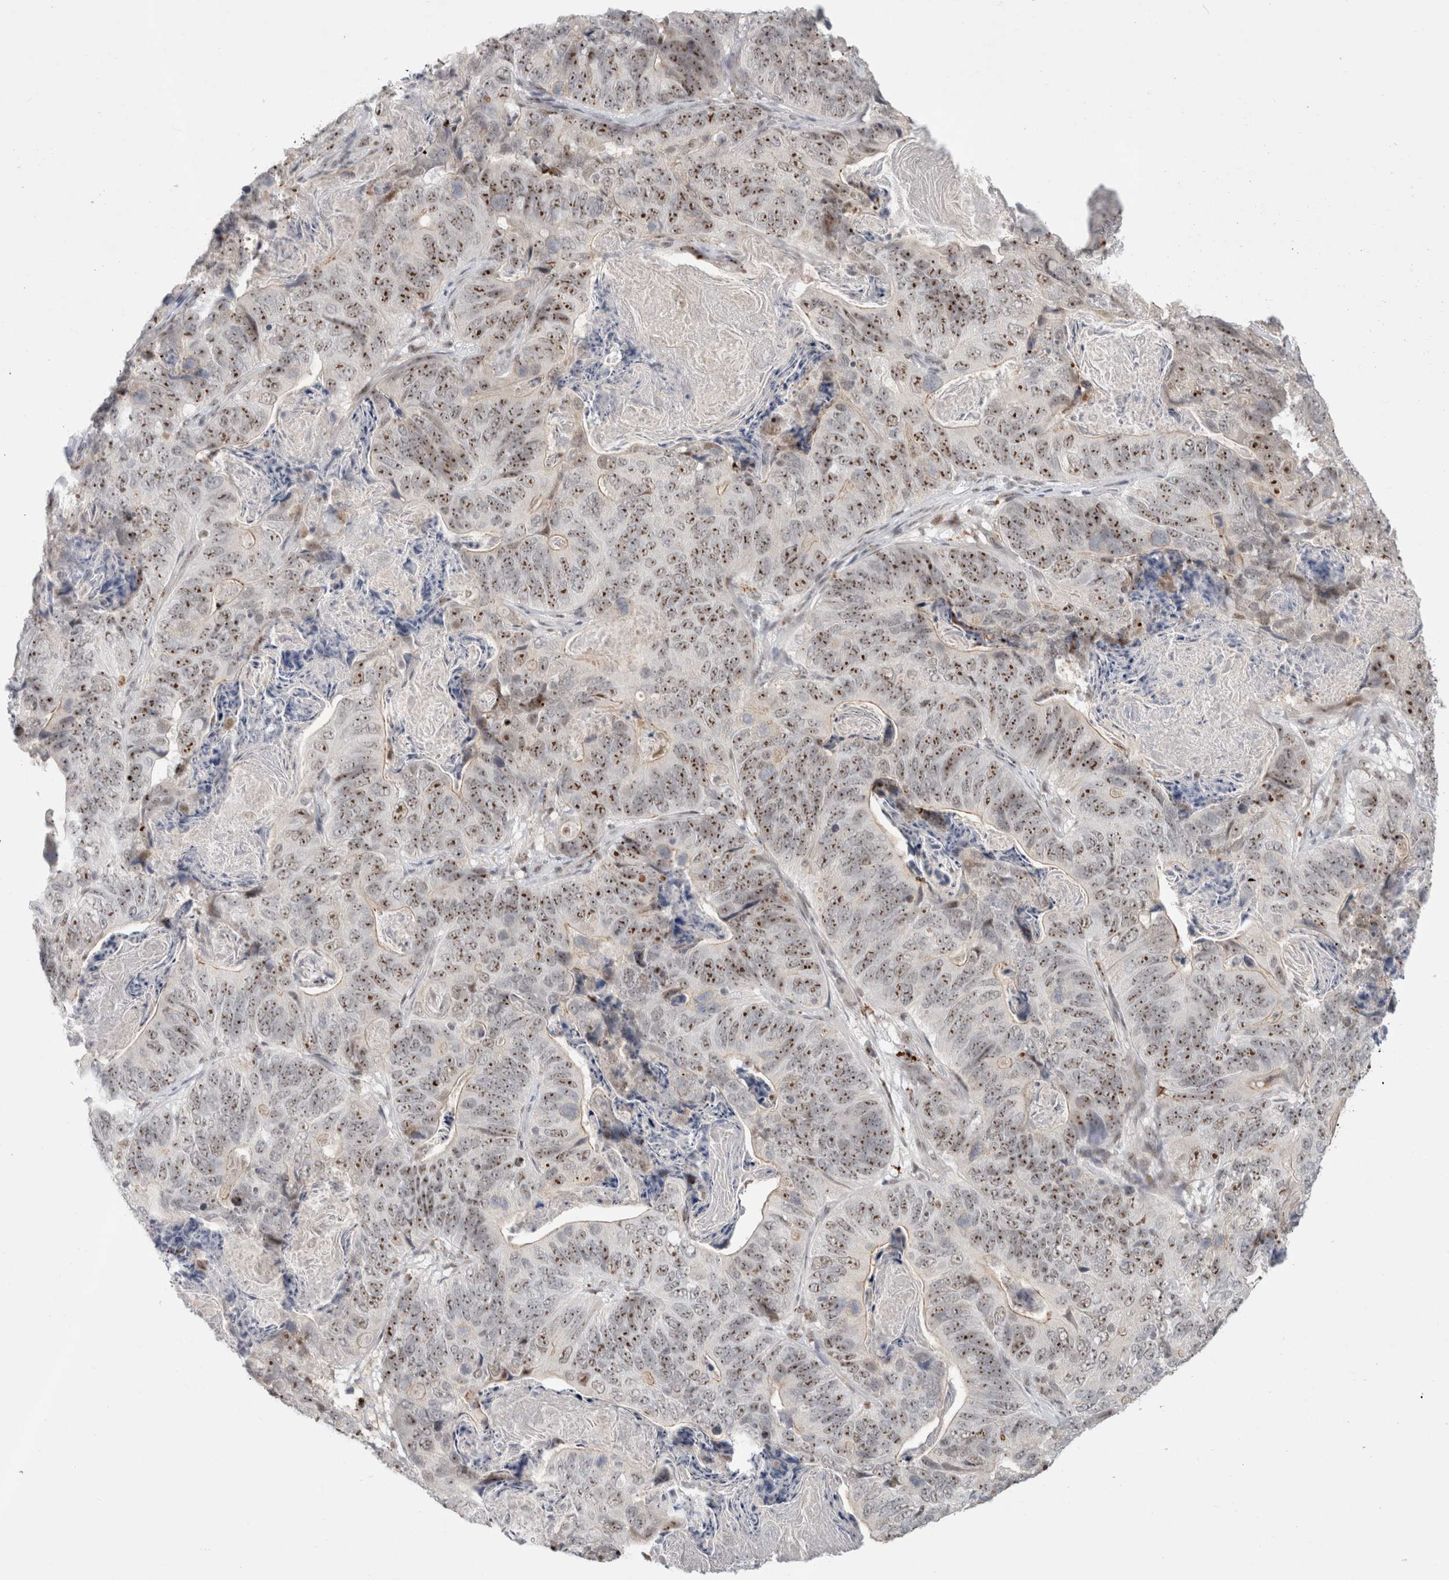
{"staining": {"intensity": "strong", "quantity": ">75%", "location": "nuclear"}, "tissue": "stomach cancer", "cell_type": "Tumor cells", "image_type": "cancer", "snomed": [{"axis": "morphology", "description": "Normal tissue, NOS"}, {"axis": "morphology", "description": "Adenocarcinoma, NOS"}, {"axis": "topography", "description": "Stomach"}], "caption": "DAB (3,3'-diaminobenzidine) immunohistochemical staining of human stomach adenocarcinoma exhibits strong nuclear protein staining in about >75% of tumor cells.", "gene": "SENP6", "patient": {"sex": "female", "age": 89}}